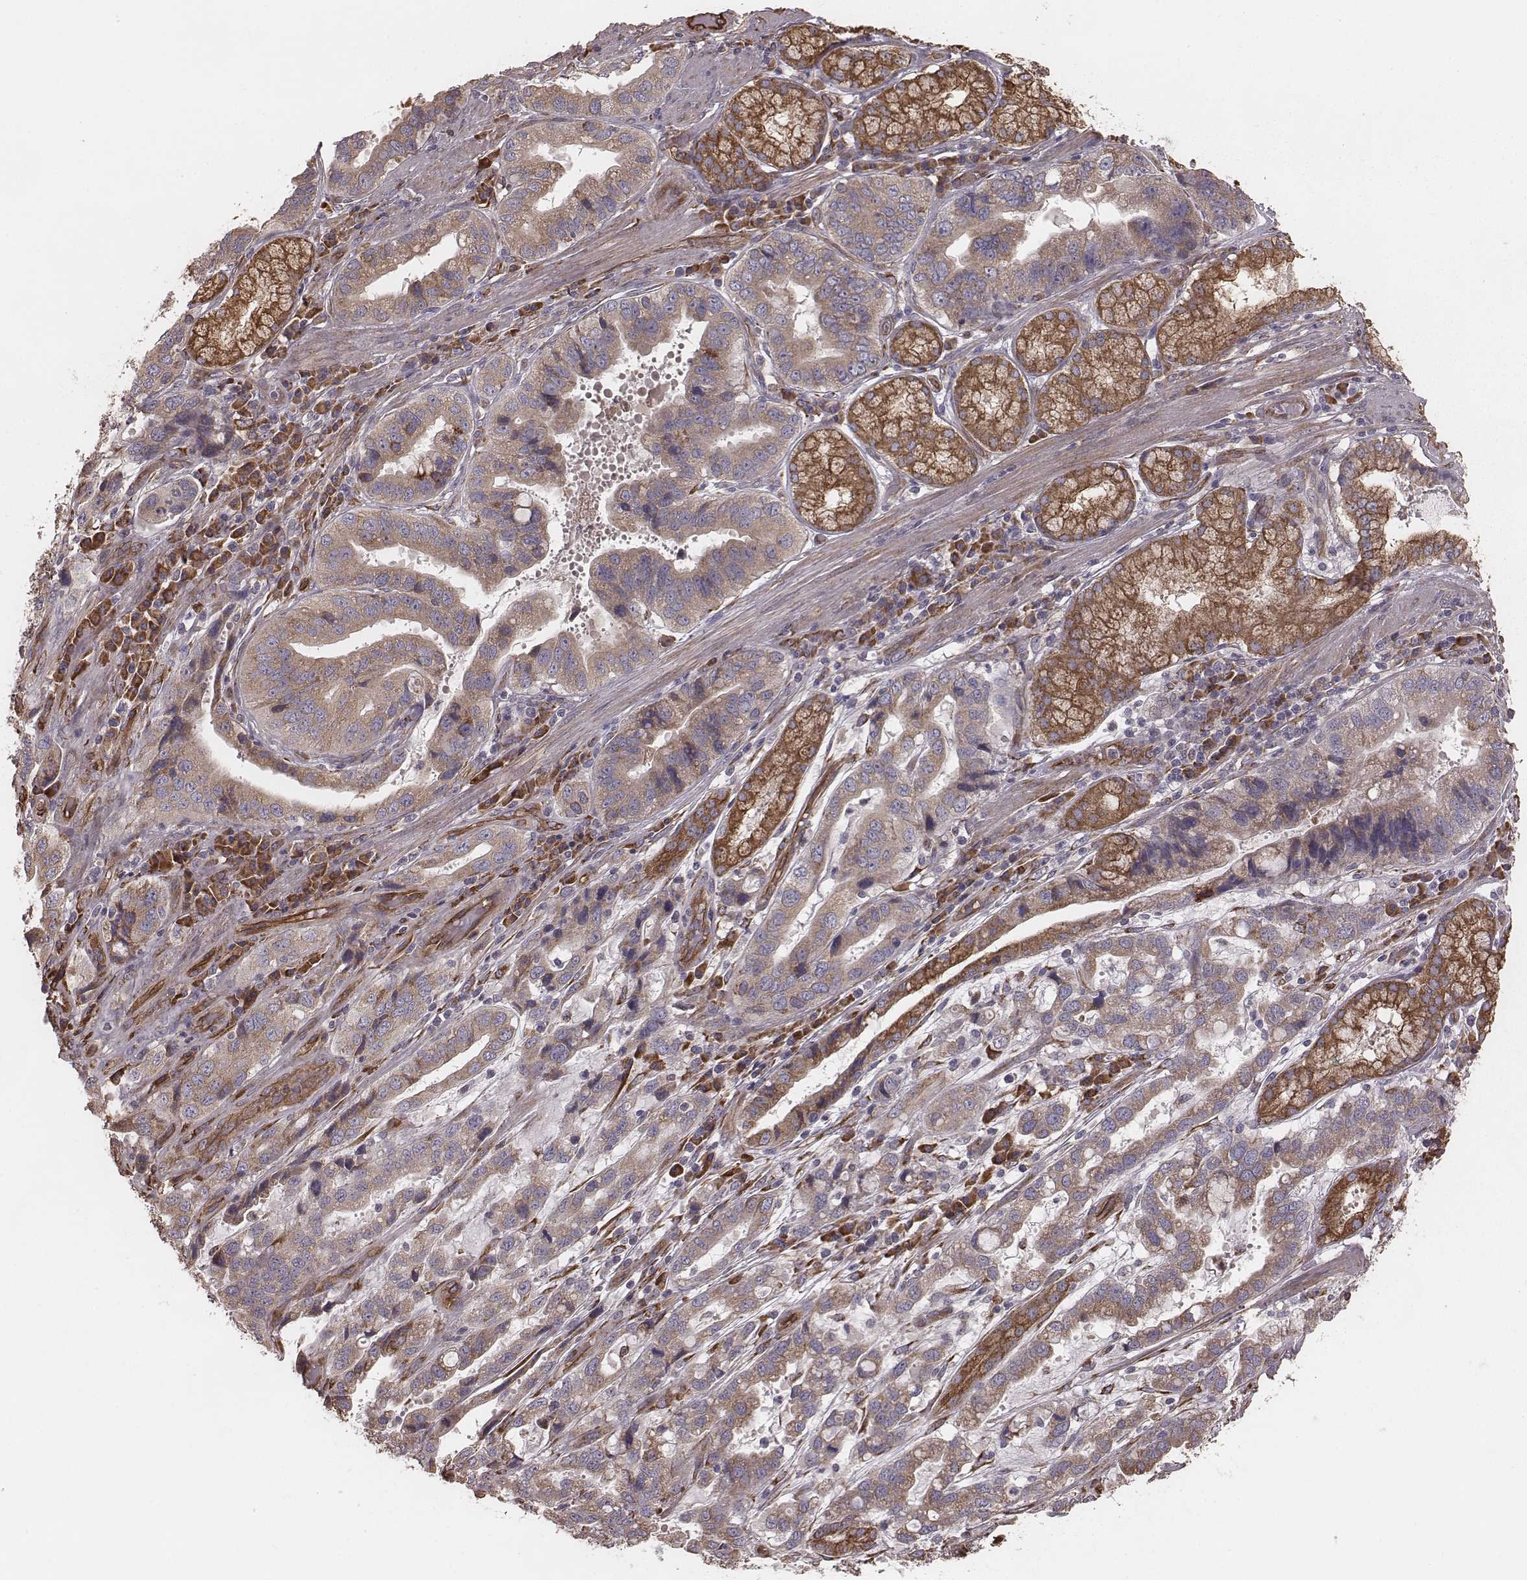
{"staining": {"intensity": "weak", "quantity": ">75%", "location": "cytoplasmic/membranous"}, "tissue": "stomach cancer", "cell_type": "Tumor cells", "image_type": "cancer", "snomed": [{"axis": "morphology", "description": "Adenocarcinoma, NOS"}, {"axis": "topography", "description": "Stomach, lower"}], "caption": "Immunohistochemical staining of human stomach cancer reveals low levels of weak cytoplasmic/membranous protein staining in about >75% of tumor cells.", "gene": "PALMD", "patient": {"sex": "female", "age": 76}}